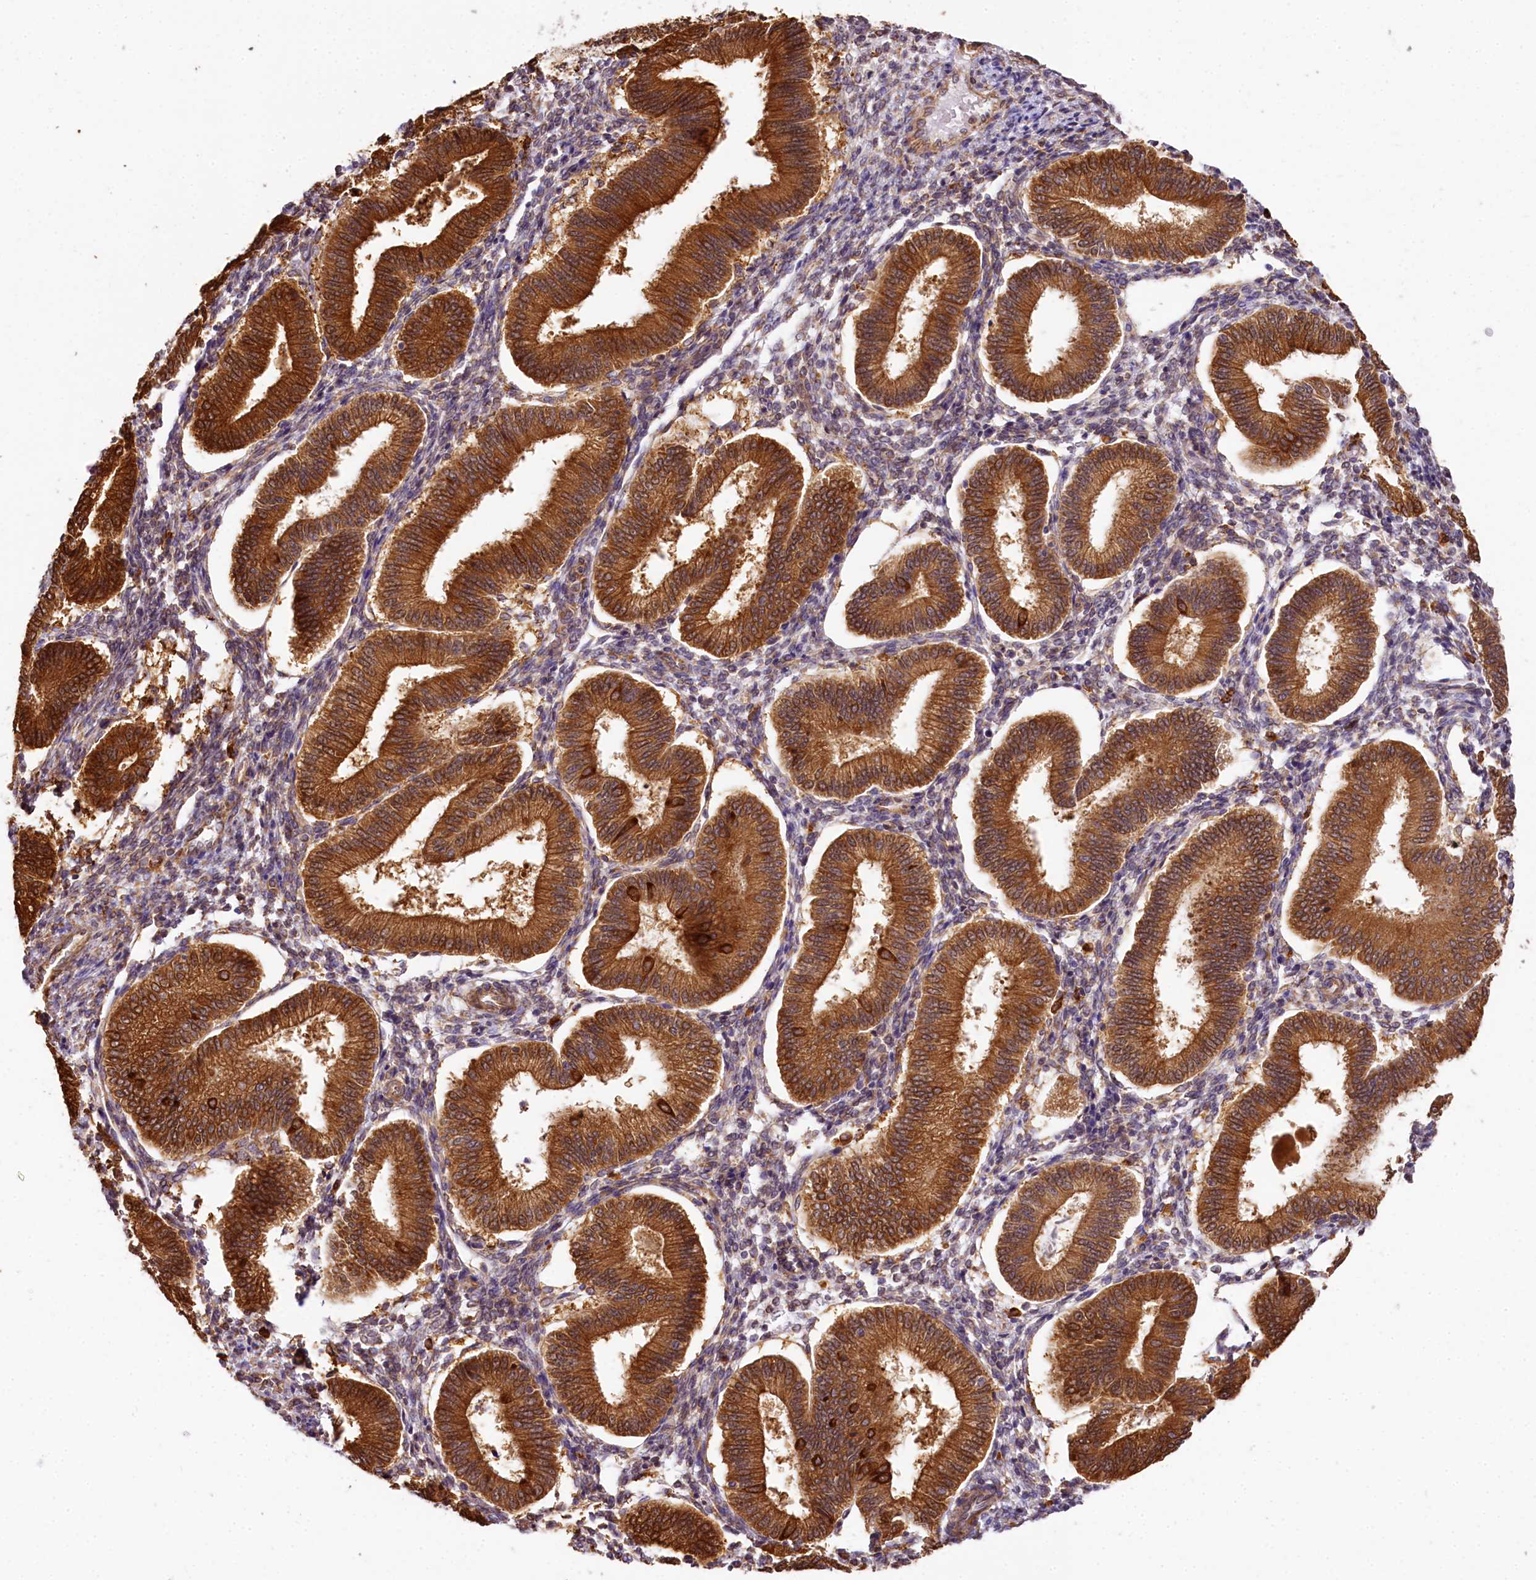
{"staining": {"intensity": "moderate", "quantity": "25%-75%", "location": "cytoplasmic/membranous"}, "tissue": "endometrium", "cell_type": "Cells in endometrial stroma", "image_type": "normal", "snomed": [{"axis": "morphology", "description": "Normal tissue, NOS"}, {"axis": "topography", "description": "Endometrium"}], "caption": "Brown immunohistochemical staining in benign human endometrium displays moderate cytoplasmic/membranous positivity in approximately 25%-75% of cells in endometrial stroma. (DAB (3,3'-diaminobenzidine) IHC, brown staining for protein, blue staining for nuclei).", "gene": "PPIP5K2", "patient": {"sex": "female", "age": 39}}